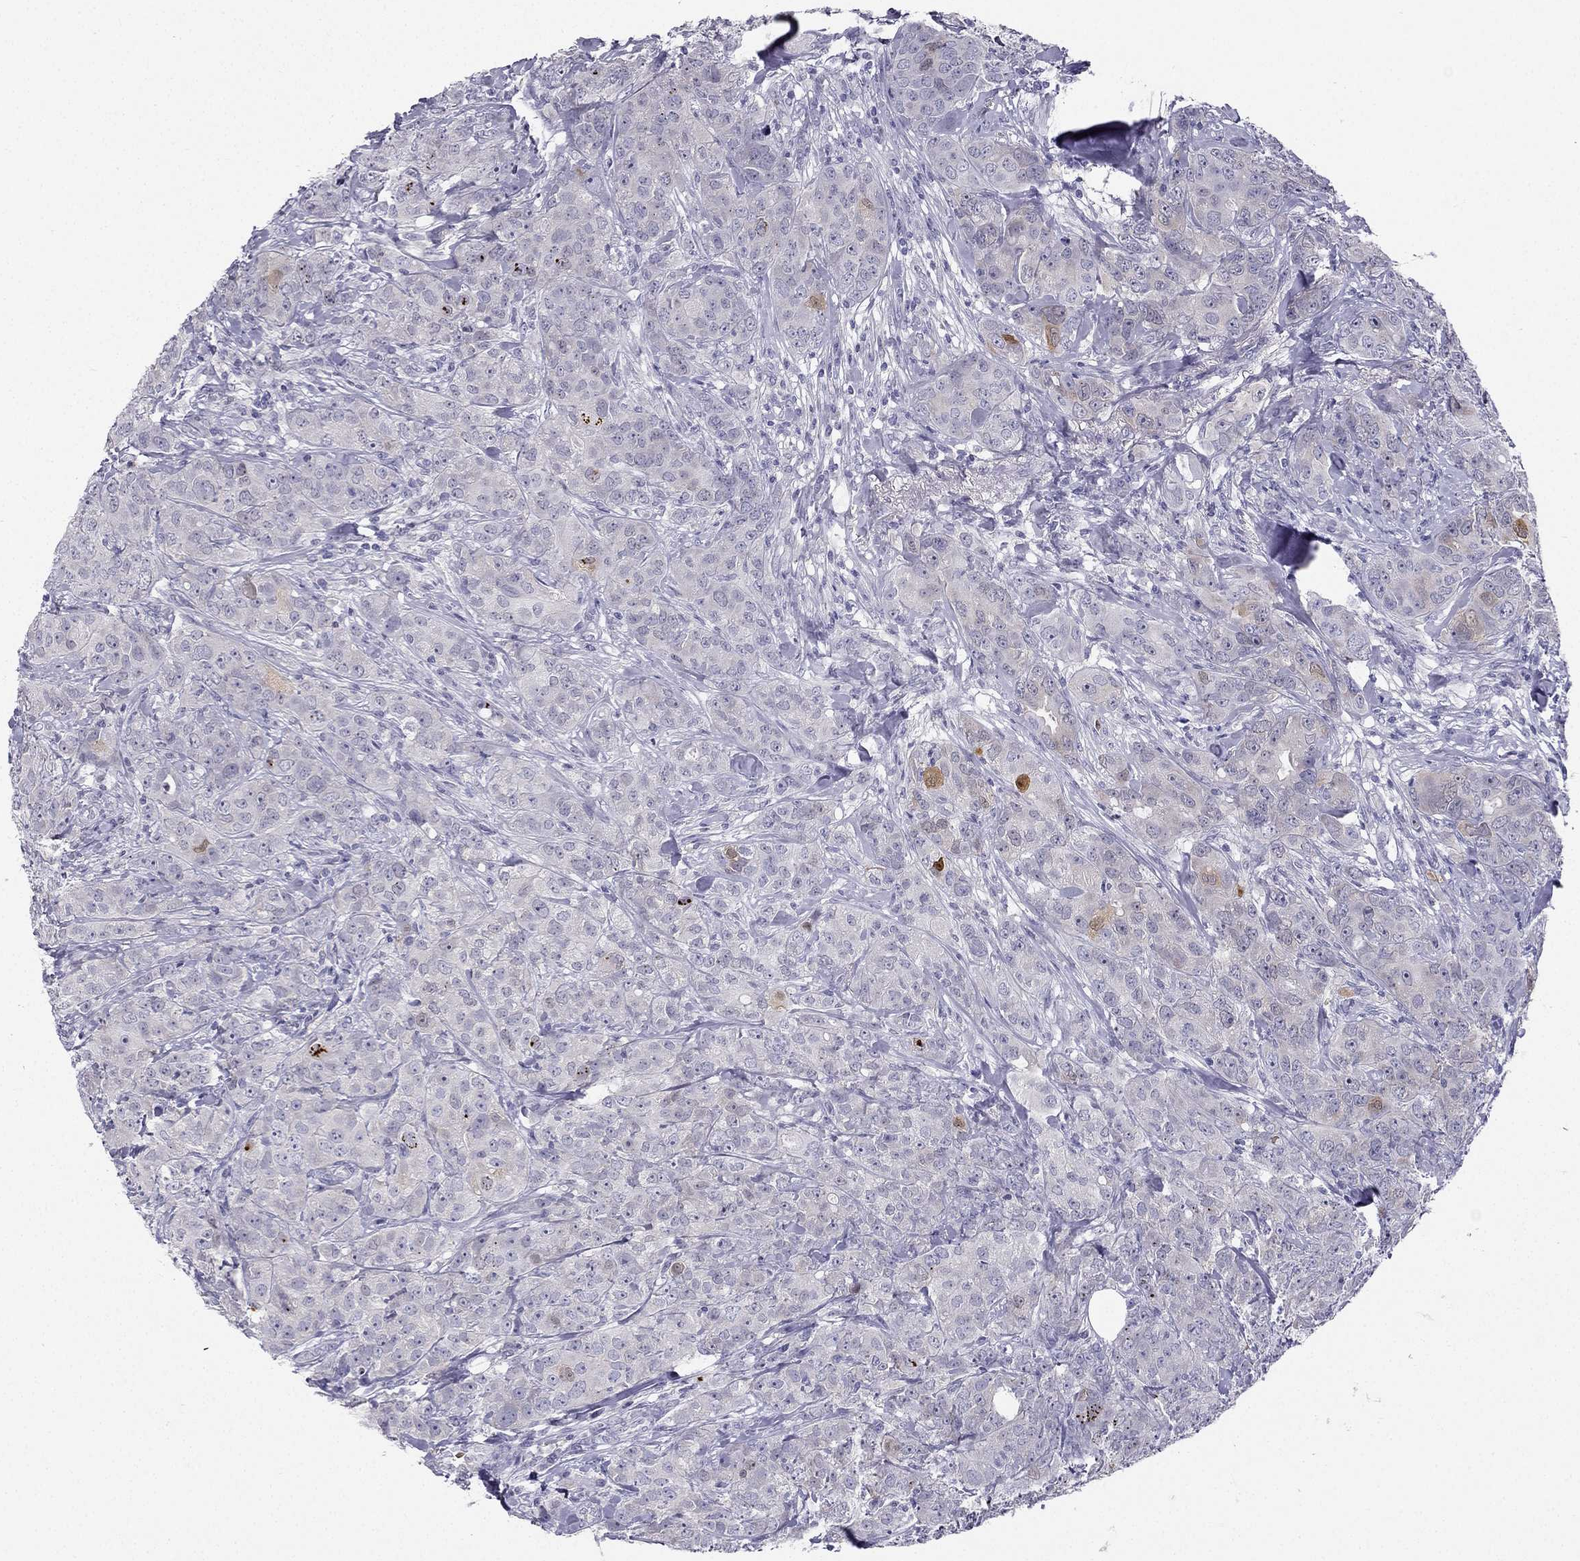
{"staining": {"intensity": "weak", "quantity": "<25%", "location": "cytoplasmic/membranous"}, "tissue": "breast cancer", "cell_type": "Tumor cells", "image_type": "cancer", "snomed": [{"axis": "morphology", "description": "Duct carcinoma"}, {"axis": "topography", "description": "Breast"}], "caption": "Immunohistochemical staining of breast cancer displays no significant staining in tumor cells.", "gene": "RSPH14", "patient": {"sex": "female", "age": 43}}